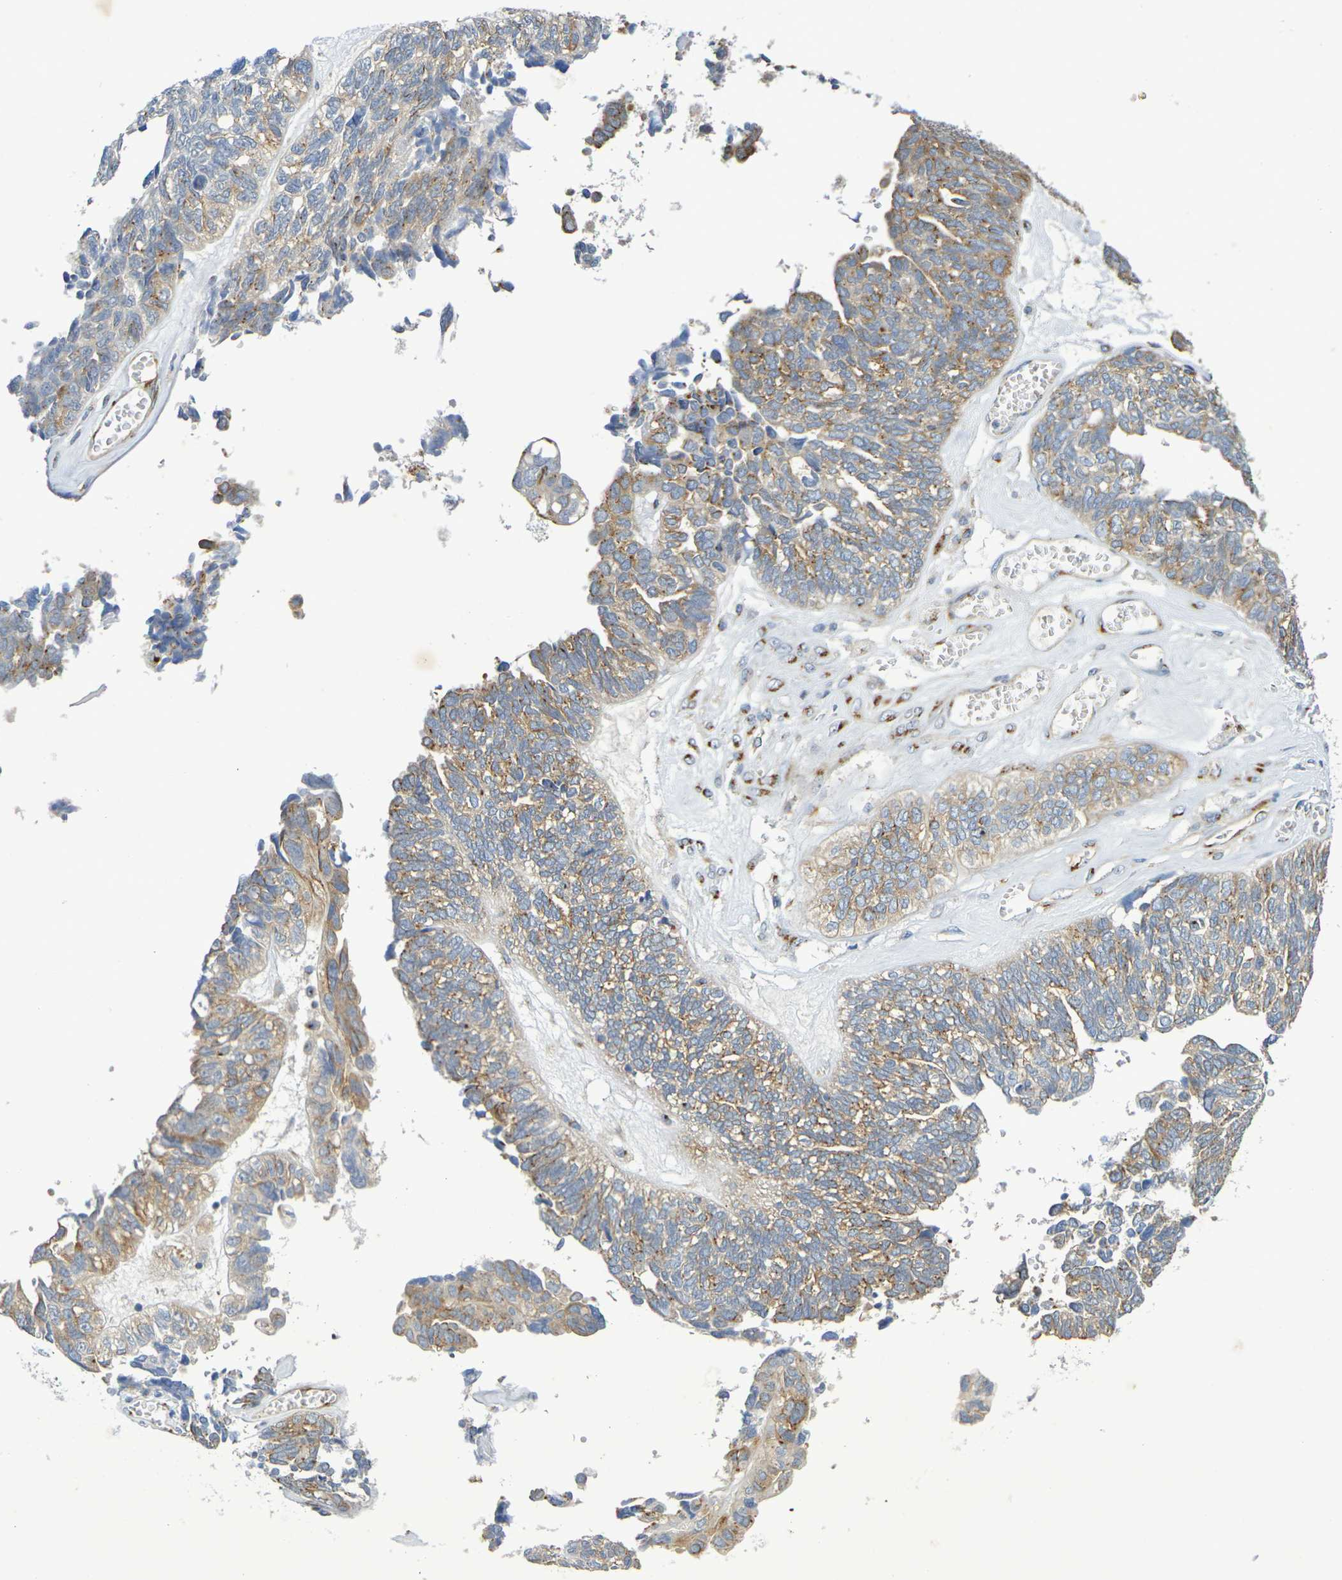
{"staining": {"intensity": "moderate", "quantity": ">75%", "location": "cytoplasmic/membranous"}, "tissue": "ovarian cancer", "cell_type": "Tumor cells", "image_type": "cancer", "snomed": [{"axis": "morphology", "description": "Cystadenocarcinoma, serous, NOS"}, {"axis": "topography", "description": "Ovary"}], "caption": "Protein staining shows moderate cytoplasmic/membranous staining in about >75% of tumor cells in ovarian cancer.", "gene": "DCP2", "patient": {"sex": "female", "age": 79}}